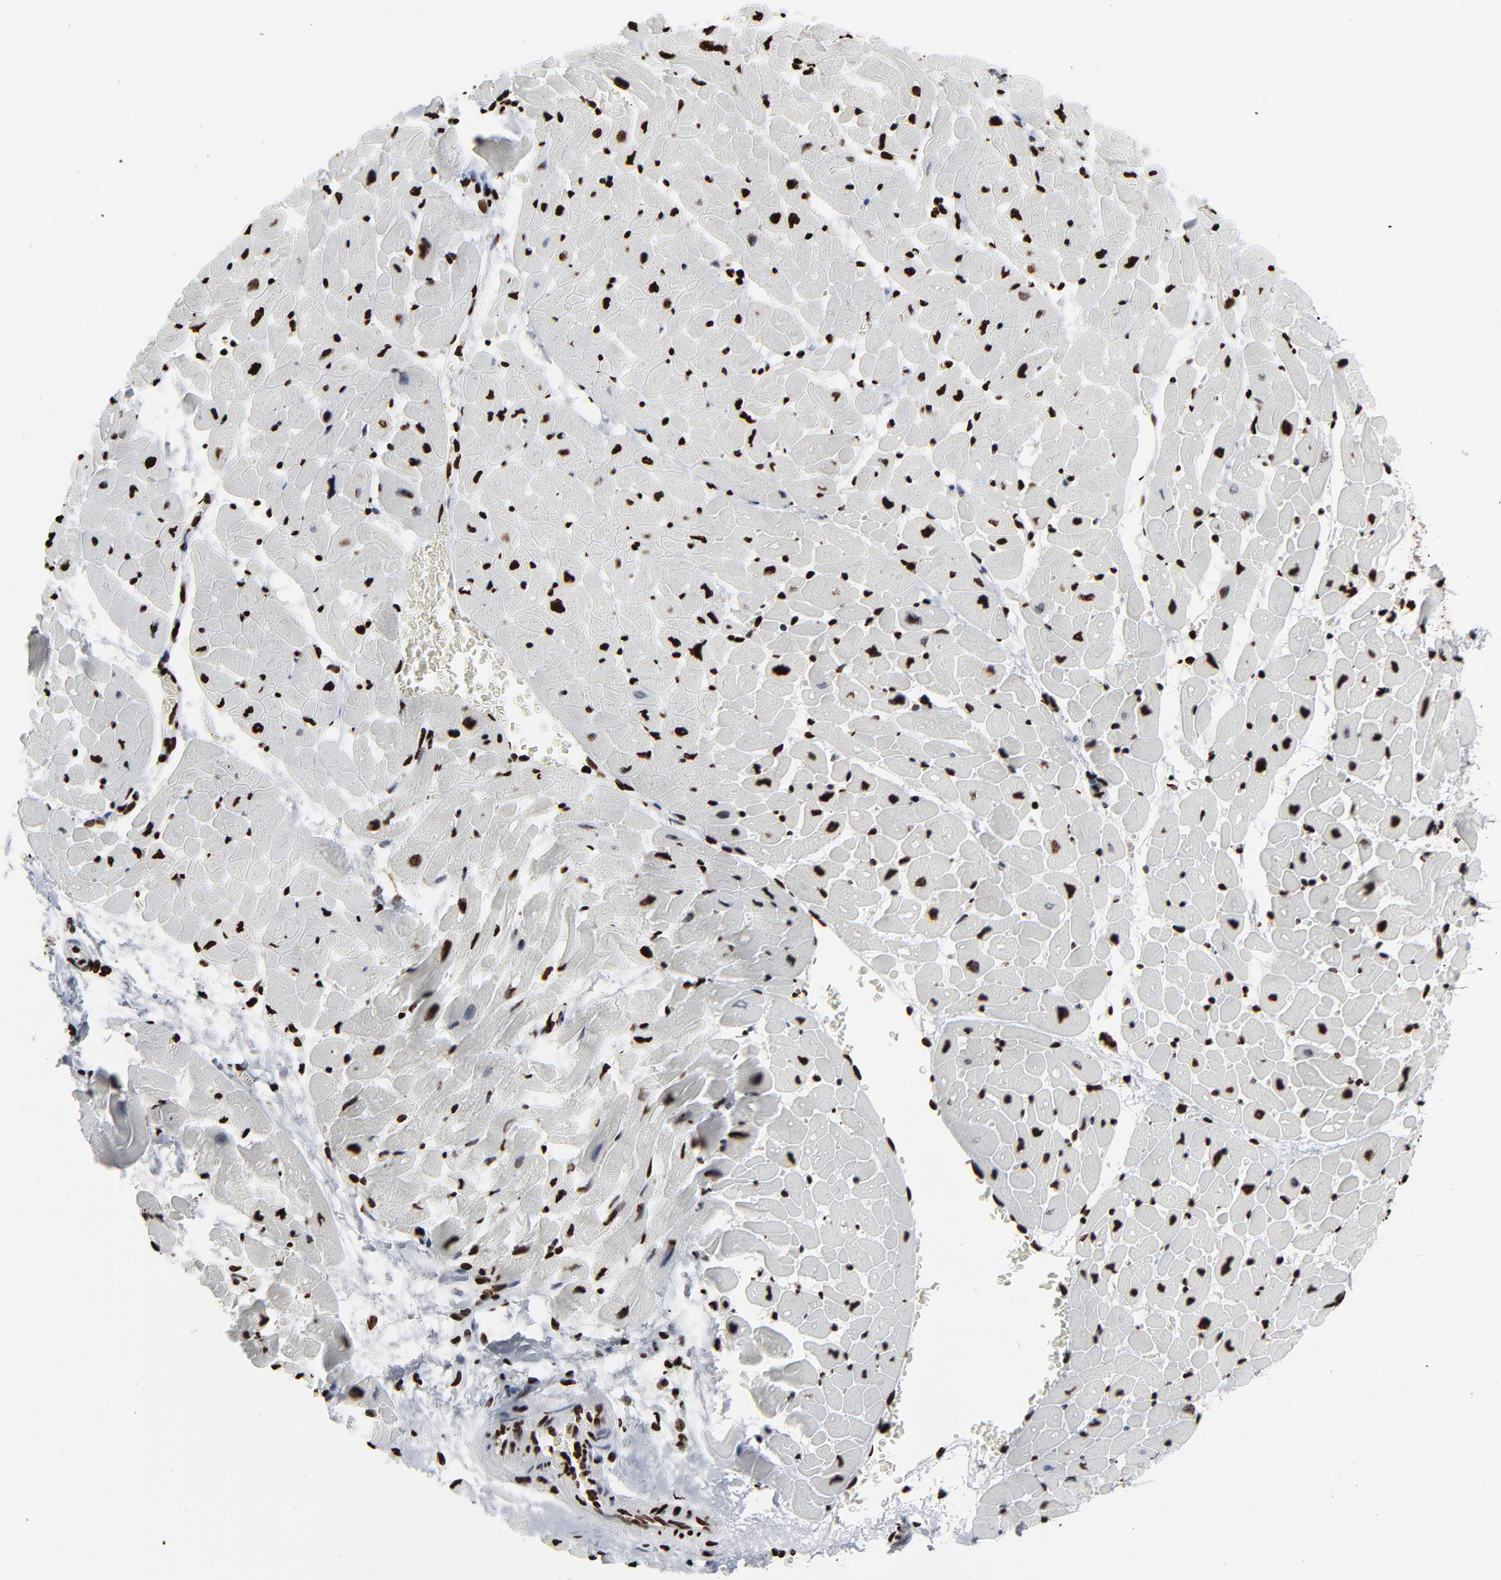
{"staining": {"intensity": "strong", "quantity": ">75%", "location": "nuclear"}, "tissue": "heart muscle", "cell_type": "Cardiomyocytes", "image_type": "normal", "snomed": [{"axis": "morphology", "description": "Normal tissue, NOS"}, {"axis": "topography", "description": "Heart"}], "caption": "Protein analysis of normal heart muscle displays strong nuclear positivity in about >75% of cardiomyocytes. The staining was performed using DAB (3,3'-diaminobenzidine) to visualize the protein expression in brown, while the nuclei were stained in blue with hematoxylin (Magnification: 20x).", "gene": "H3", "patient": {"sex": "male", "age": 45}}